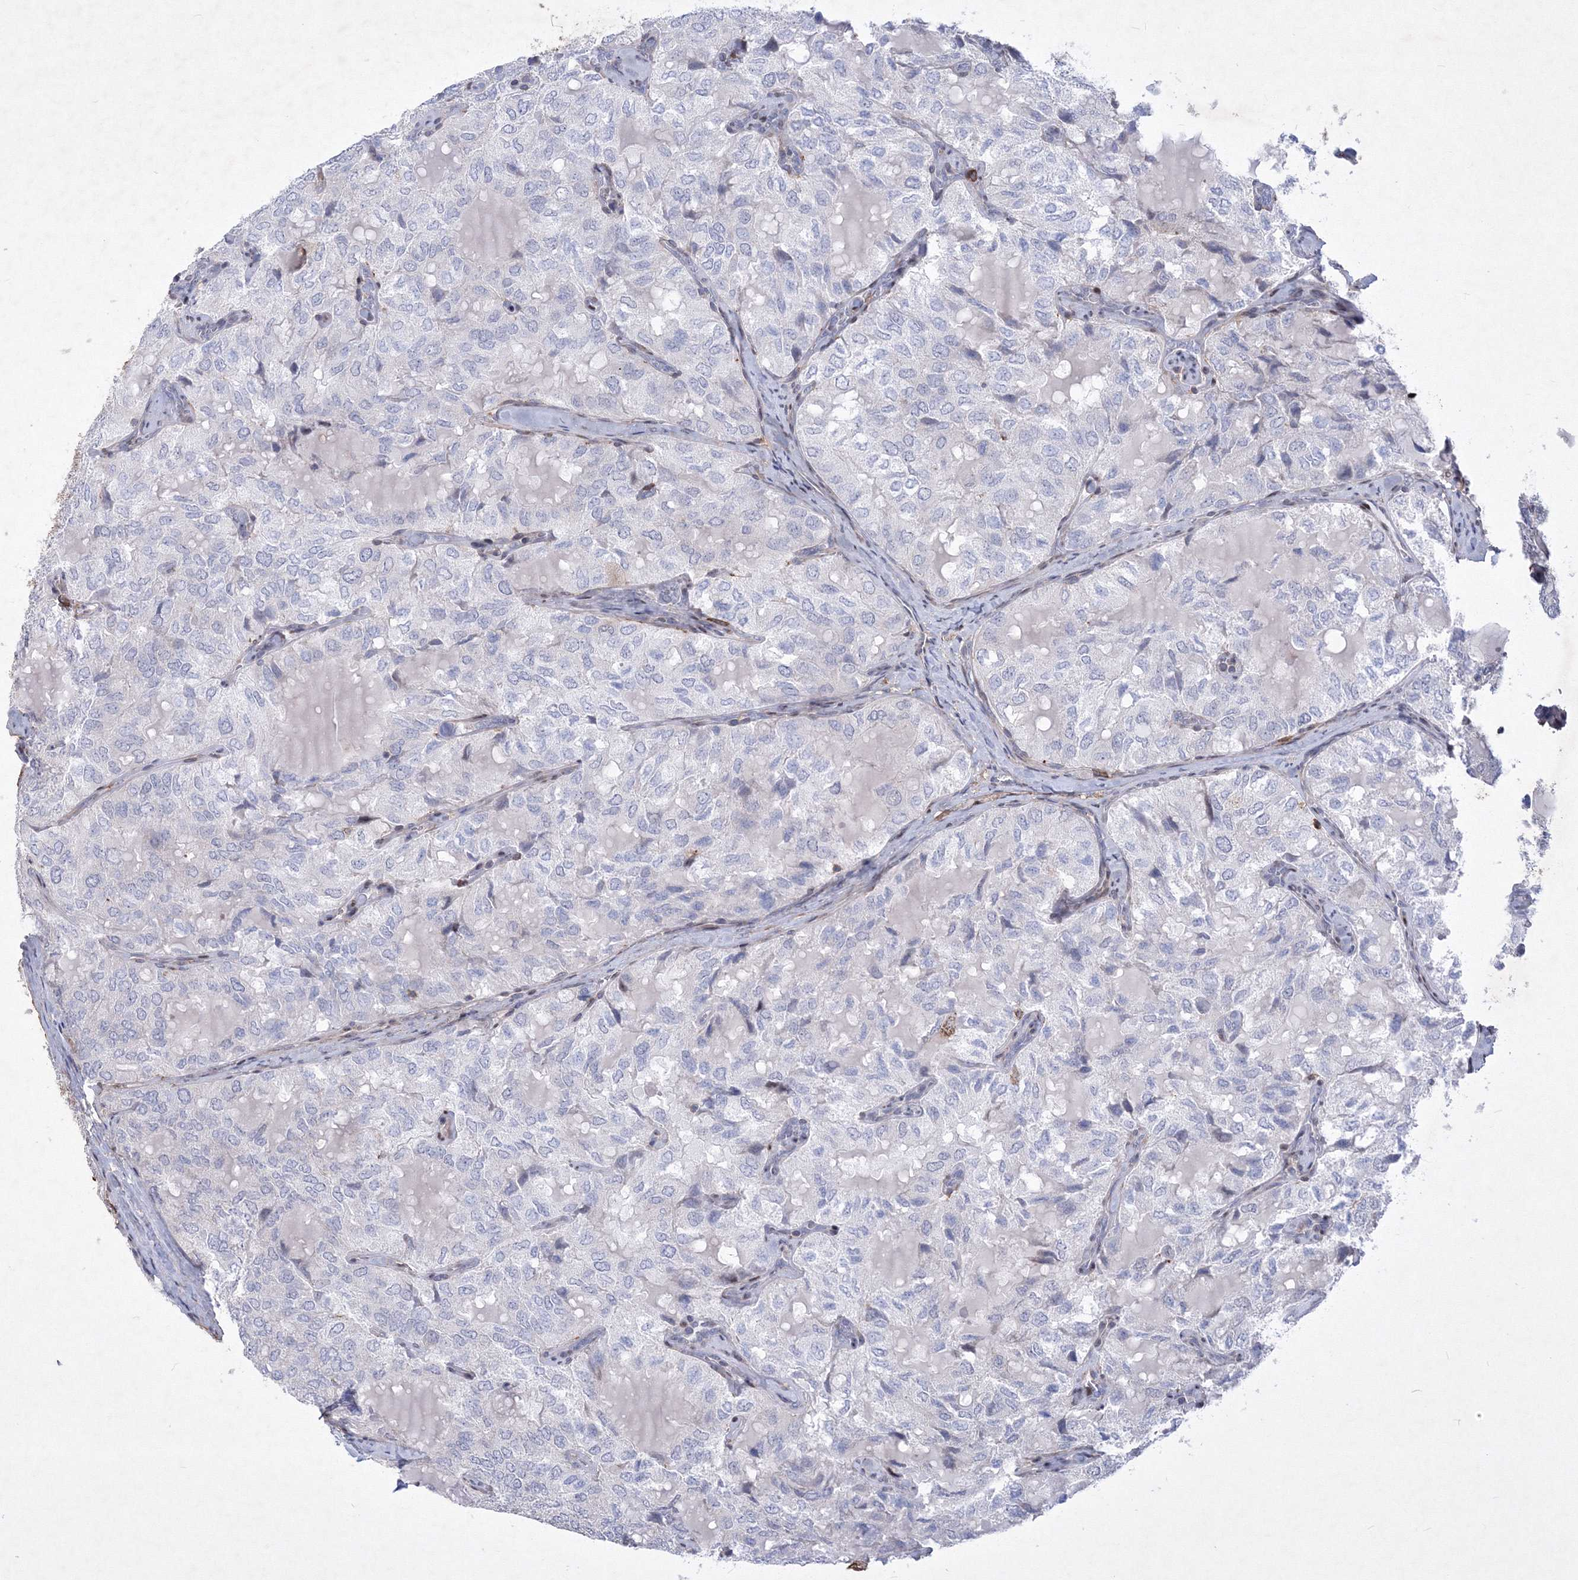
{"staining": {"intensity": "negative", "quantity": "none", "location": "none"}, "tissue": "thyroid cancer", "cell_type": "Tumor cells", "image_type": "cancer", "snomed": [{"axis": "morphology", "description": "Follicular adenoma carcinoma, NOS"}, {"axis": "topography", "description": "Thyroid gland"}], "caption": "Immunohistochemical staining of follicular adenoma carcinoma (thyroid) exhibits no significant positivity in tumor cells.", "gene": "RNPEPL1", "patient": {"sex": "male", "age": 75}}